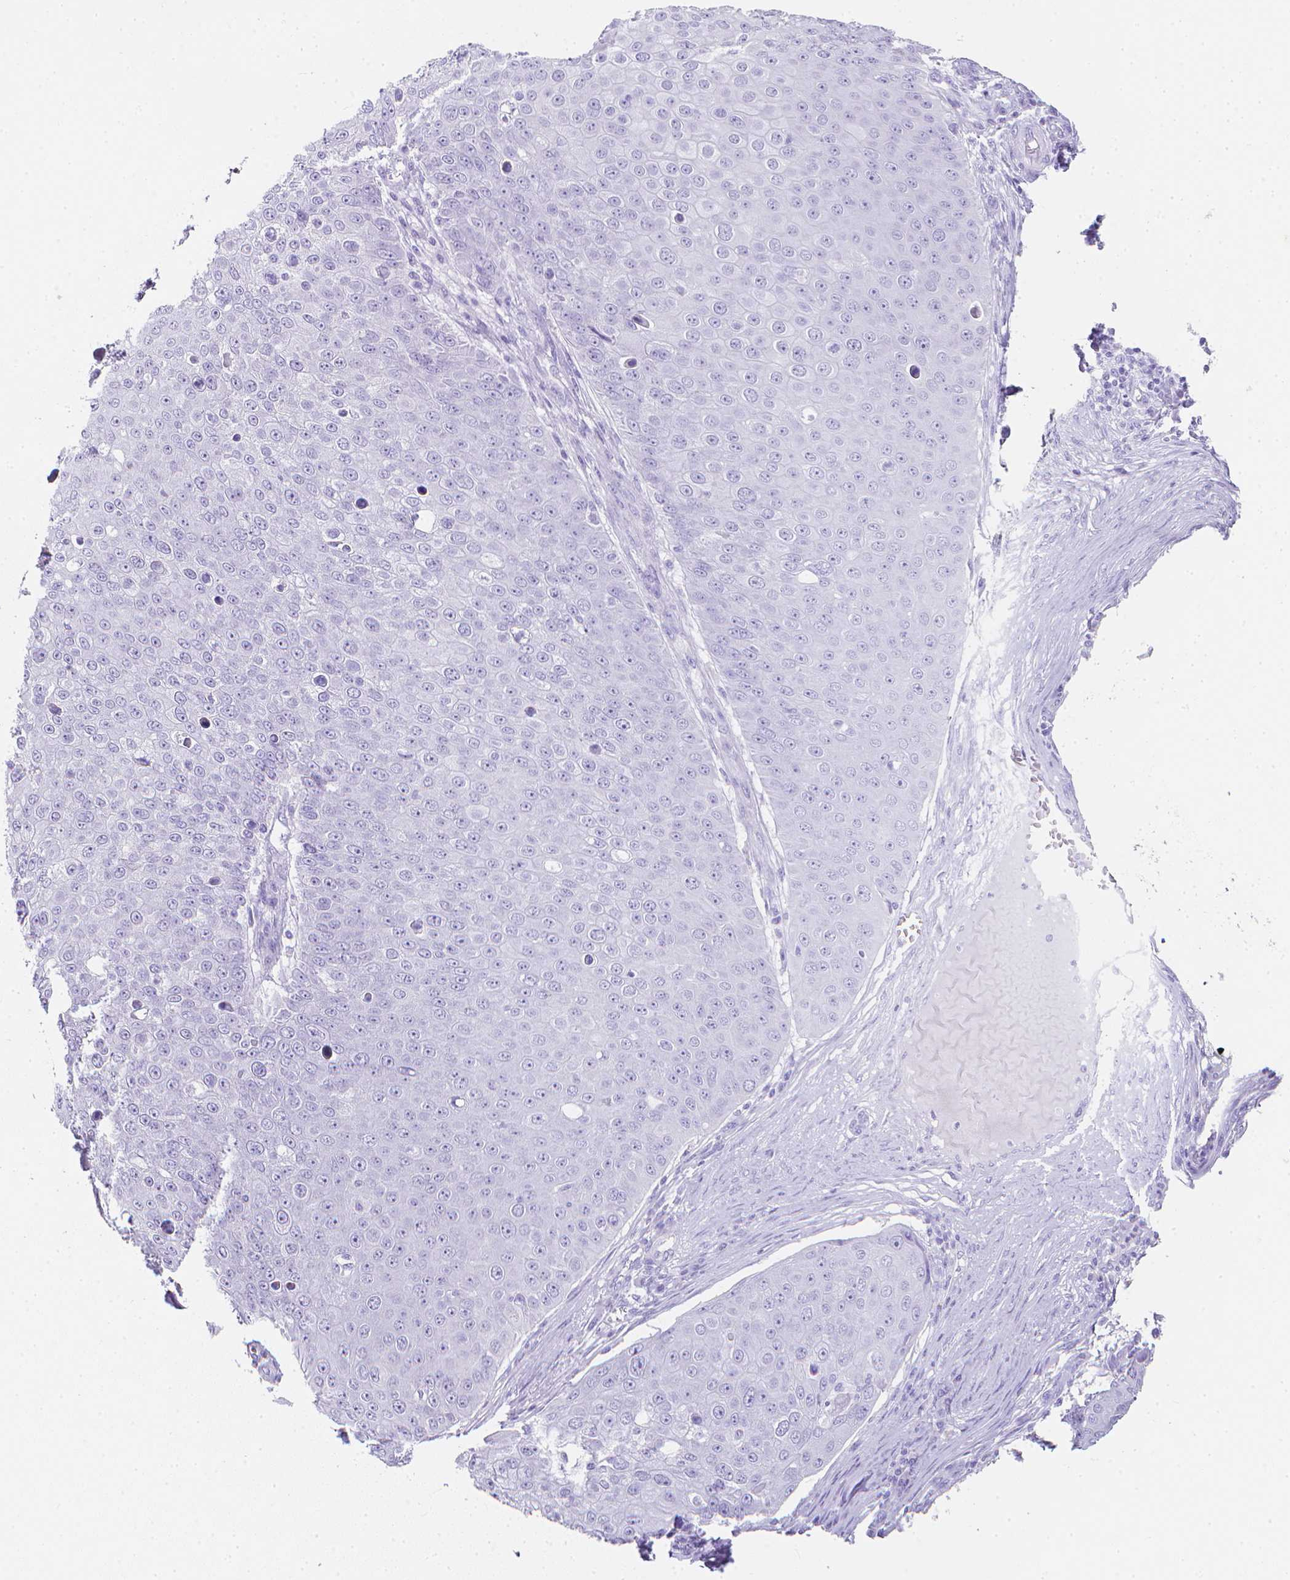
{"staining": {"intensity": "negative", "quantity": "none", "location": "none"}, "tissue": "skin cancer", "cell_type": "Tumor cells", "image_type": "cancer", "snomed": [{"axis": "morphology", "description": "Squamous cell carcinoma, NOS"}, {"axis": "topography", "description": "Skin"}], "caption": "This is an IHC image of human squamous cell carcinoma (skin). There is no staining in tumor cells.", "gene": "LGALS4", "patient": {"sex": "male", "age": 71}}